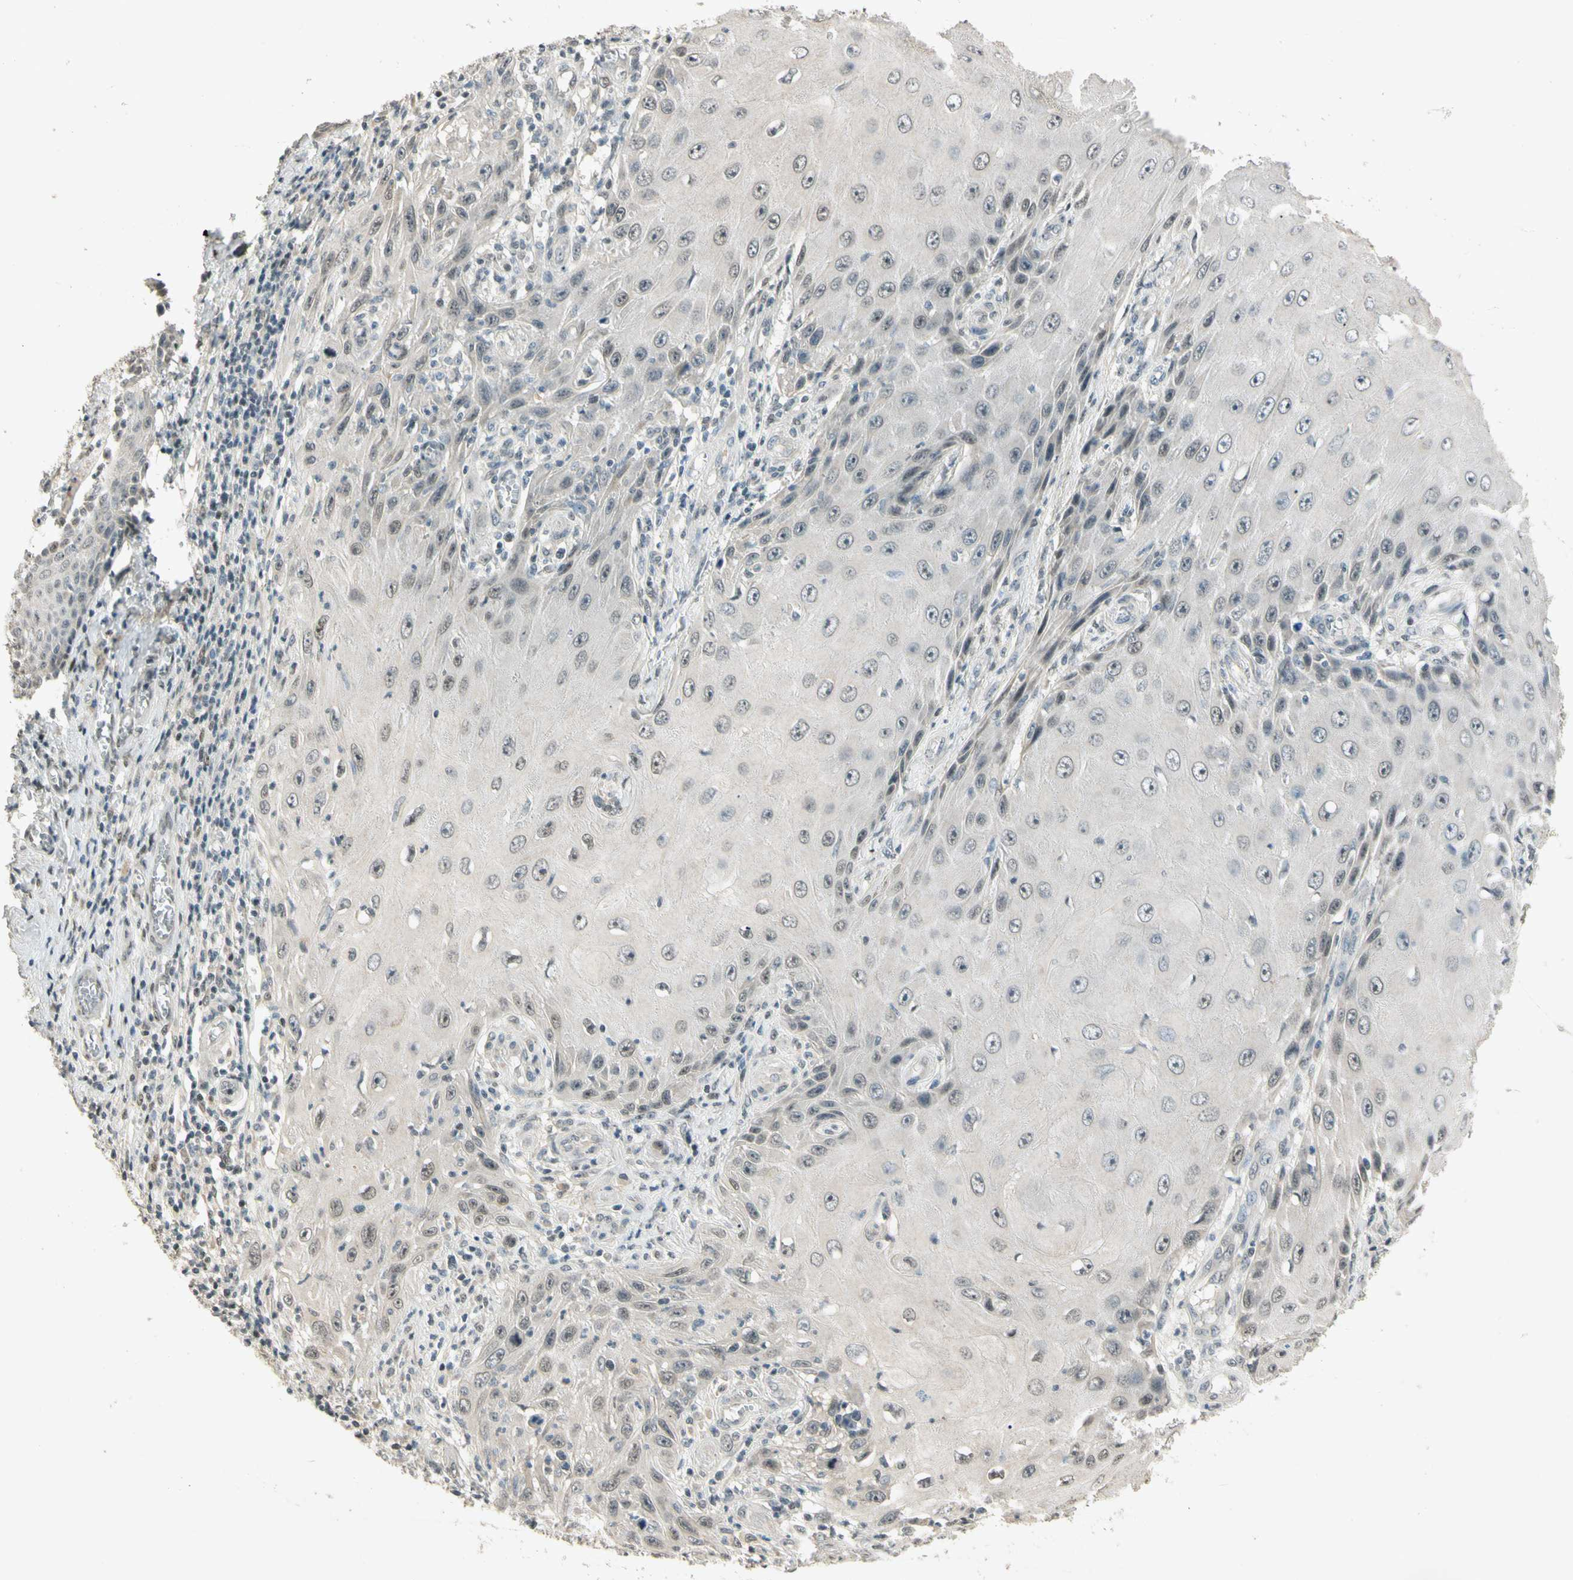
{"staining": {"intensity": "weak", "quantity": "<25%", "location": "cytoplasmic/membranous,nuclear"}, "tissue": "skin cancer", "cell_type": "Tumor cells", "image_type": "cancer", "snomed": [{"axis": "morphology", "description": "Squamous cell carcinoma, NOS"}, {"axis": "topography", "description": "Skin"}], "caption": "Immunohistochemistry (IHC) image of neoplastic tissue: human skin squamous cell carcinoma stained with DAB shows no significant protein staining in tumor cells.", "gene": "ZBTB4", "patient": {"sex": "female", "age": 73}}